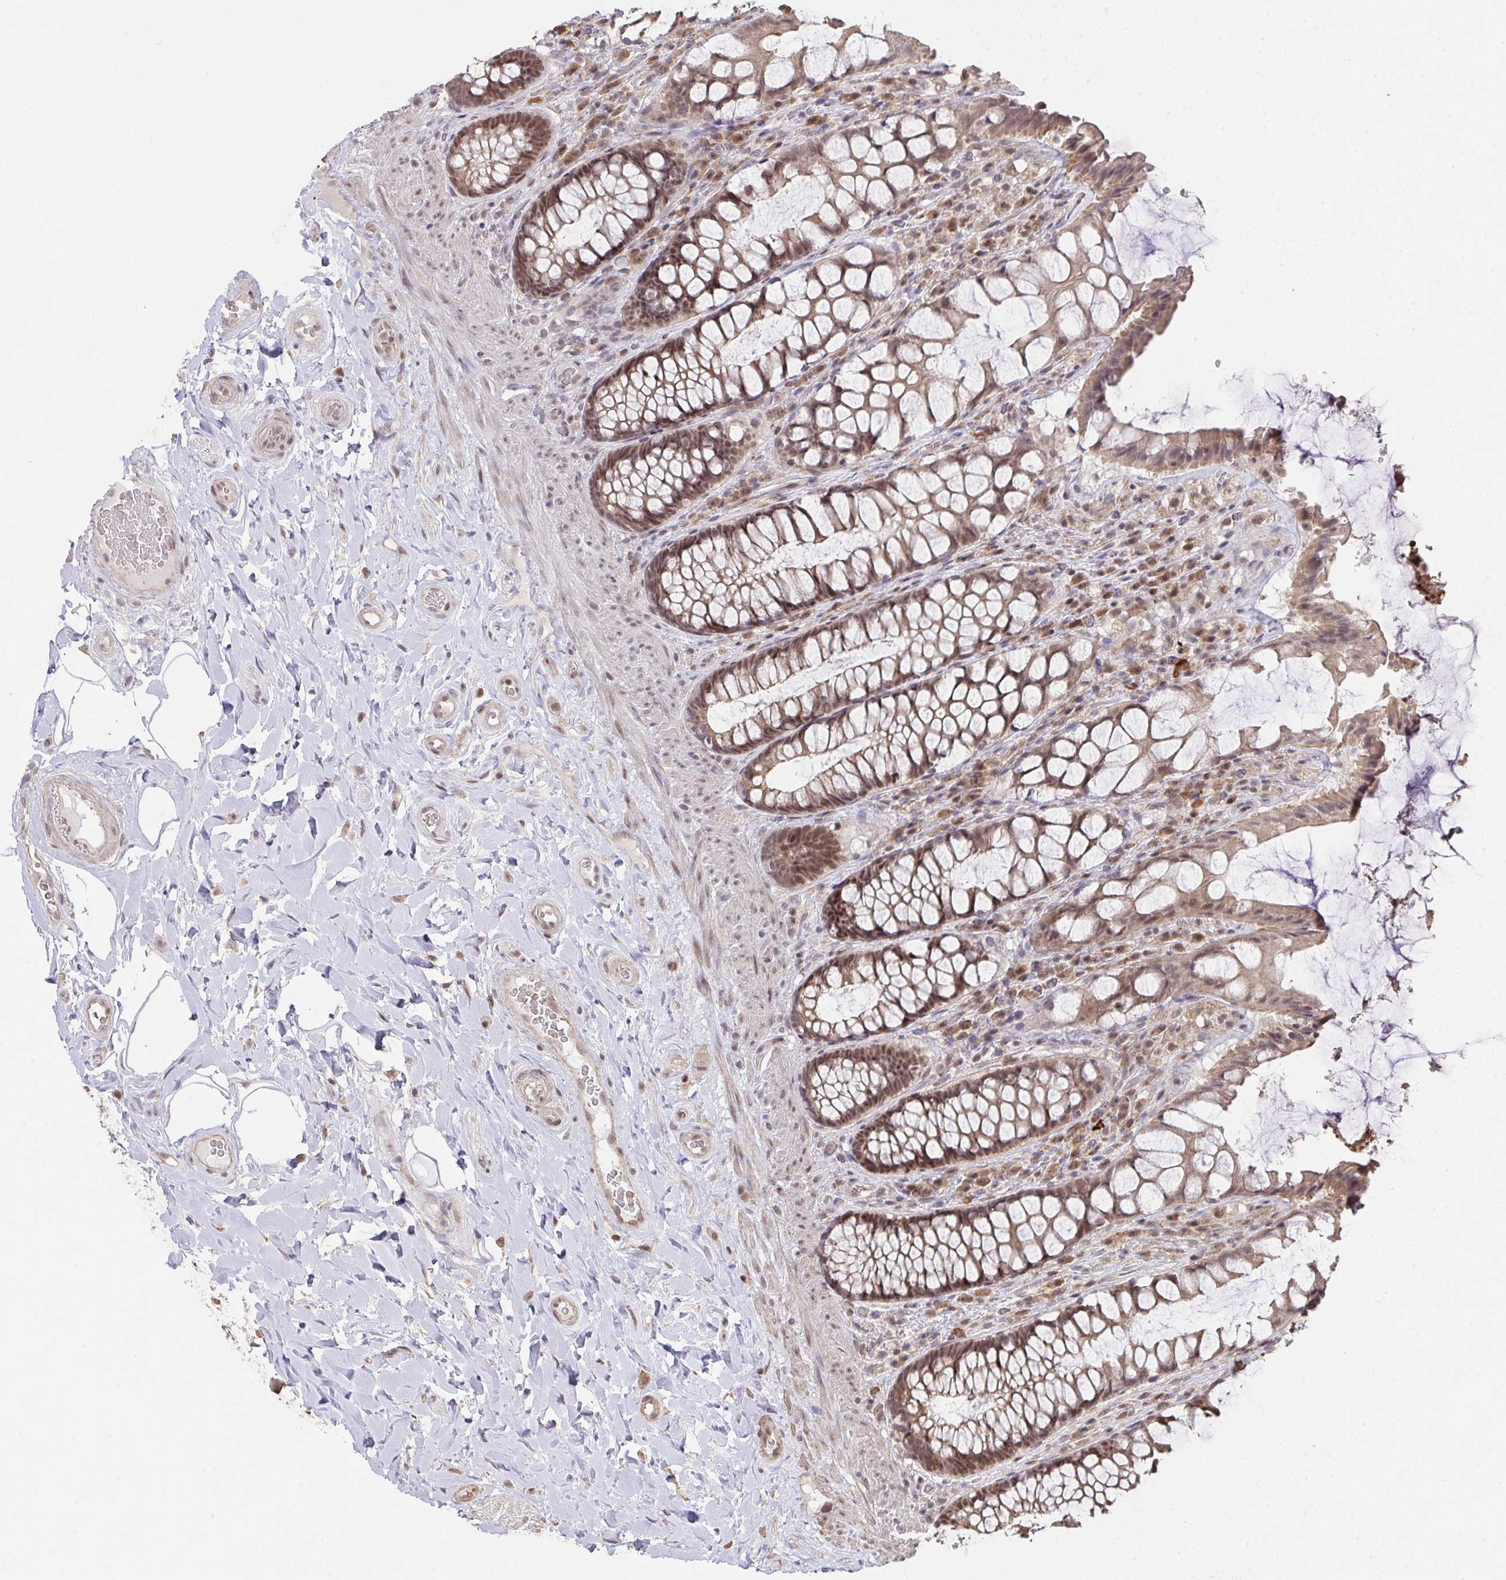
{"staining": {"intensity": "moderate", "quantity": ">75%", "location": "cytoplasmic/membranous,nuclear"}, "tissue": "rectum", "cell_type": "Glandular cells", "image_type": "normal", "snomed": [{"axis": "morphology", "description": "Normal tissue, NOS"}, {"axis": "topography", "description": "Rectum"}], "caption": "Immunohistochemical staining of normal human rectum demonstrates >75% levels of moderate cytoplasmic/membranous,nuclear protein positivity in approximately >75% of glandular cells. Nuclei are stained in blue.", "gene": "SAP30", "patient": {"sex": "female", "age": 58}}